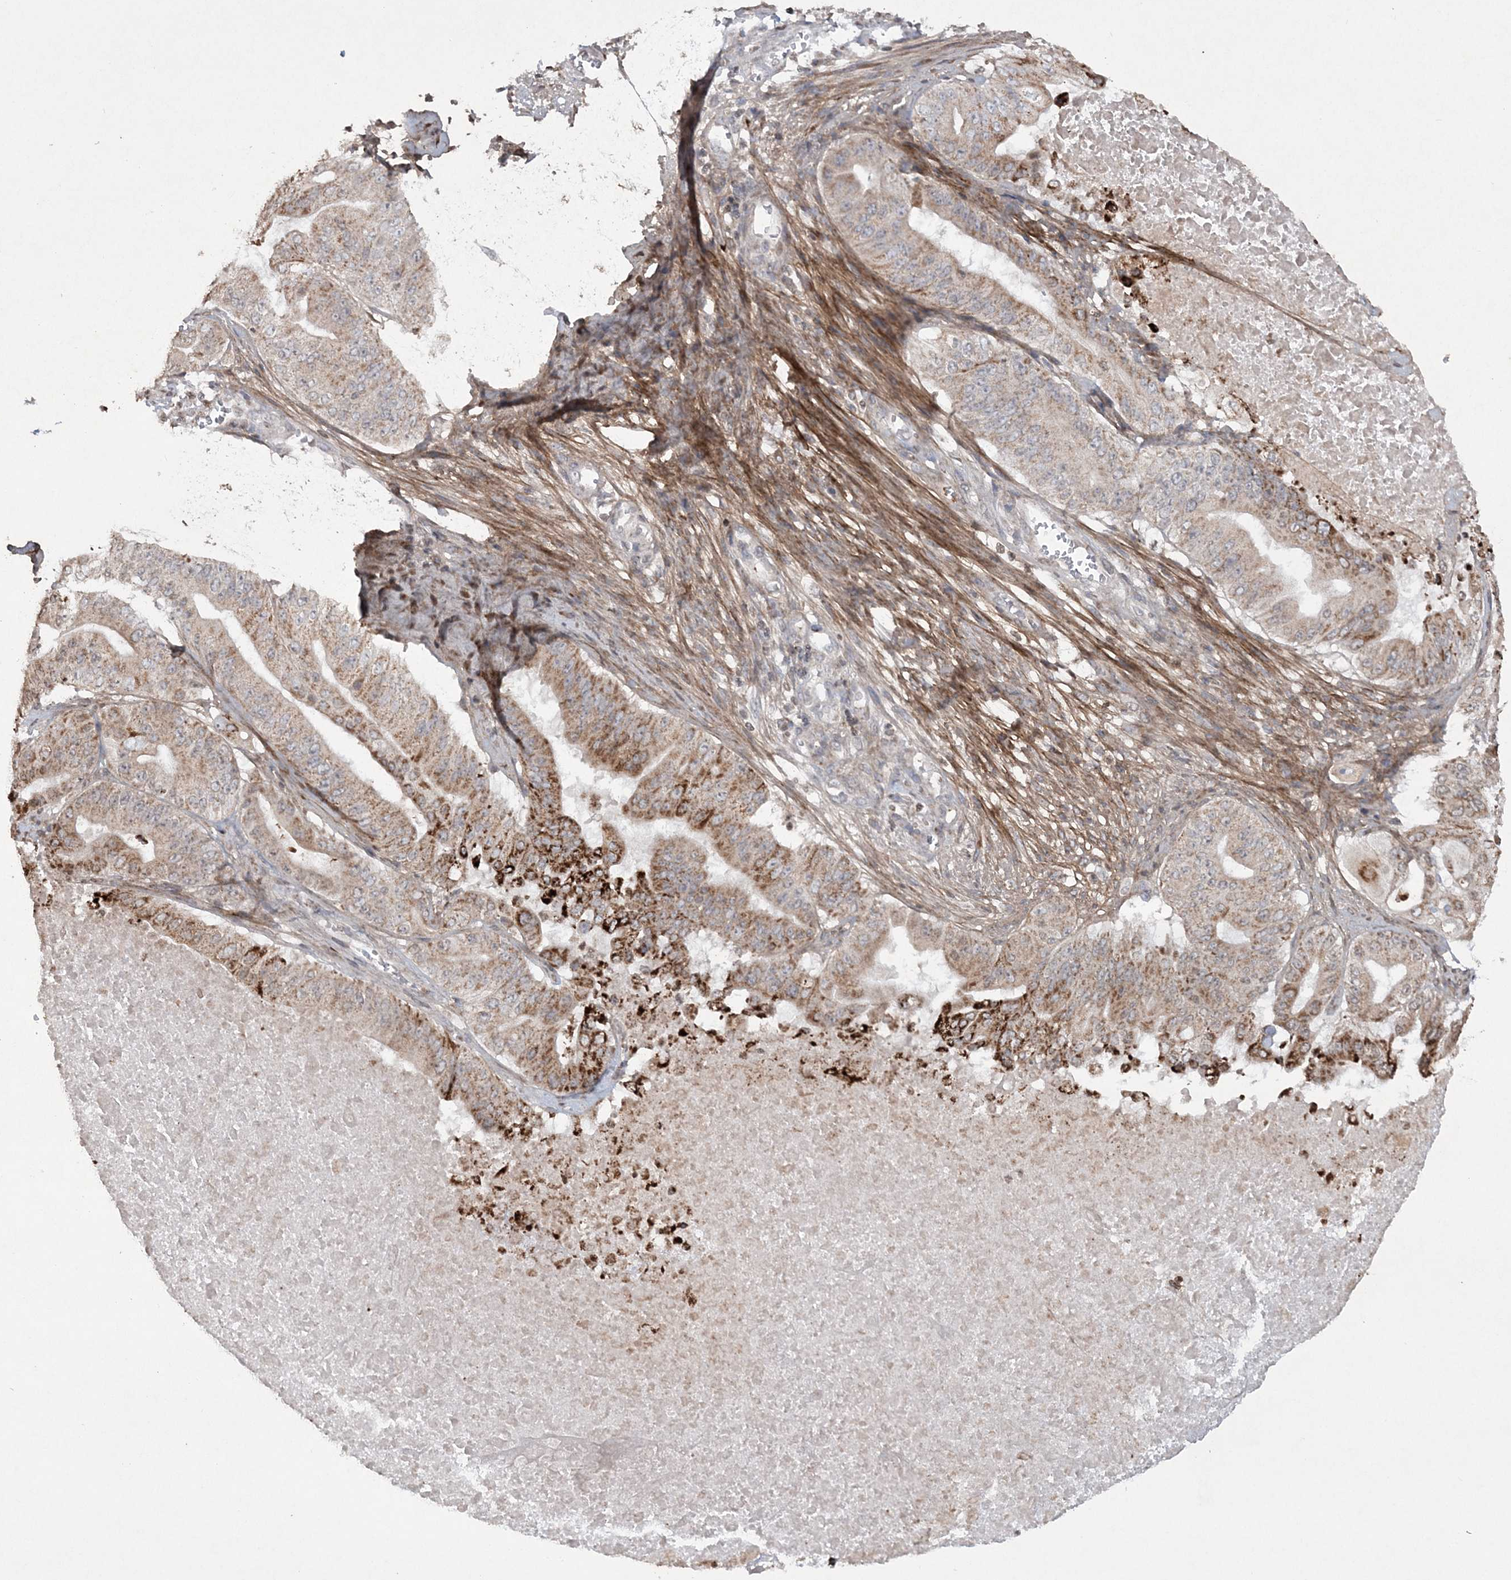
{"staining": {"intensity": "strong", "quantity": "25%-75%", "location": "cytoplasmic/membranous"}, "tissue": "pancreatic cancer", "cell_type": "Tumor cells", "image_type": "cancer", "snomed": [{"axis": "morphology", "description": "Adenocarcinoma, NOS"}, {"axis": "topography", "description": "Pancreas"}], "caption": "Immunohistochemistry (IHC) (DAB) staining of pancreatic cancer (adenocarcinoma) displays strong cytoplasmic/membranous protein positivity in about 25%-75% of tumor cells.", "gene": "TTC7A", "patient": {"sex": "female", "age": 77}}